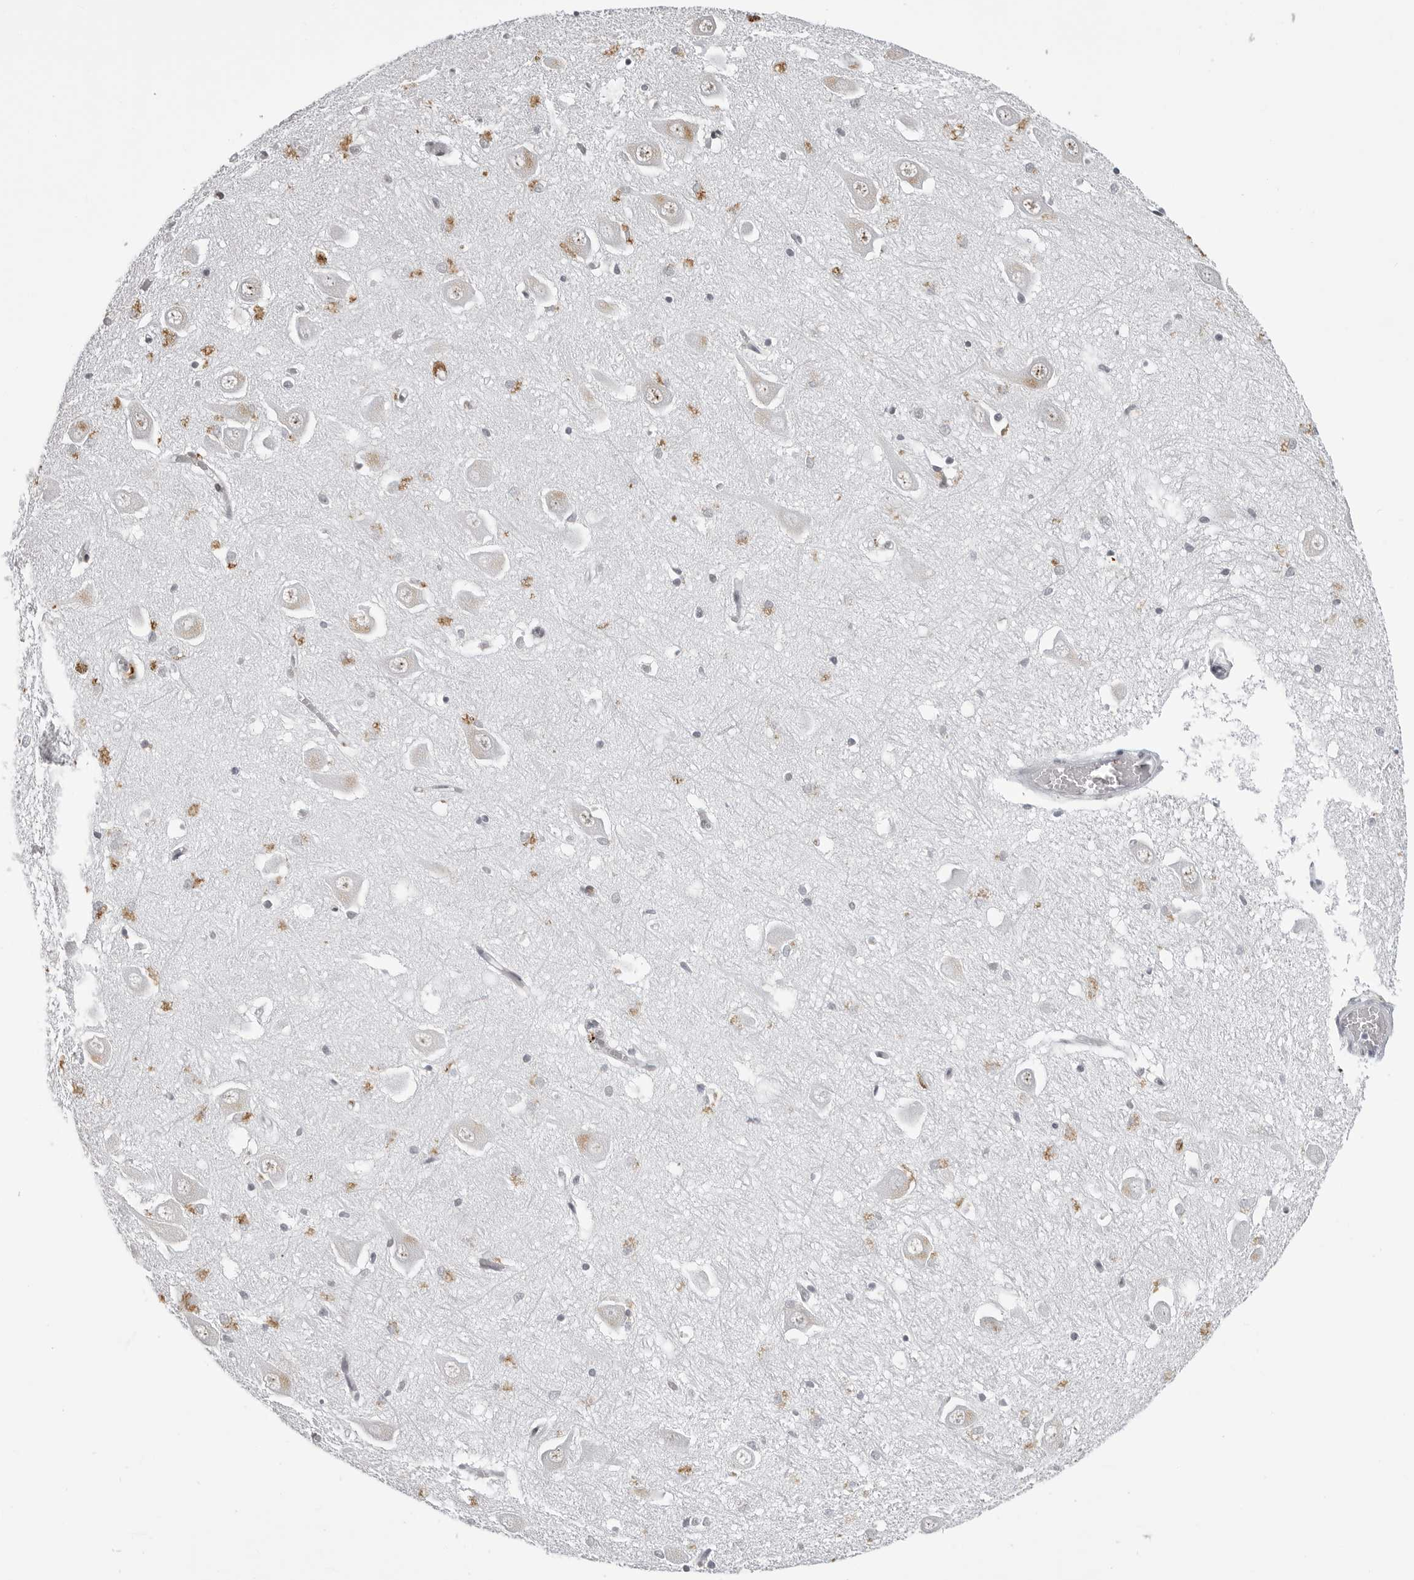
{"staining": {"intensity": "moderate", "quantity": "<25%", "location": "cytoplasmic/membranous"}, "tissue": "hippocampus", "cell_type": "Glial cells", "image_type": "normal", "snomed": [{"axis": "morphology", "description": "Normal tissue, NOS"}, {"axis": "topography", "description": "Hippocampus"}], "caption": "Glial cells display low levels of moderate cytoplasmic/membranous staining in about <25% of cells in unremarkable human hippocampus.", "gene": "WRAP53", "patient": {"sex": "male", "age": 70}}